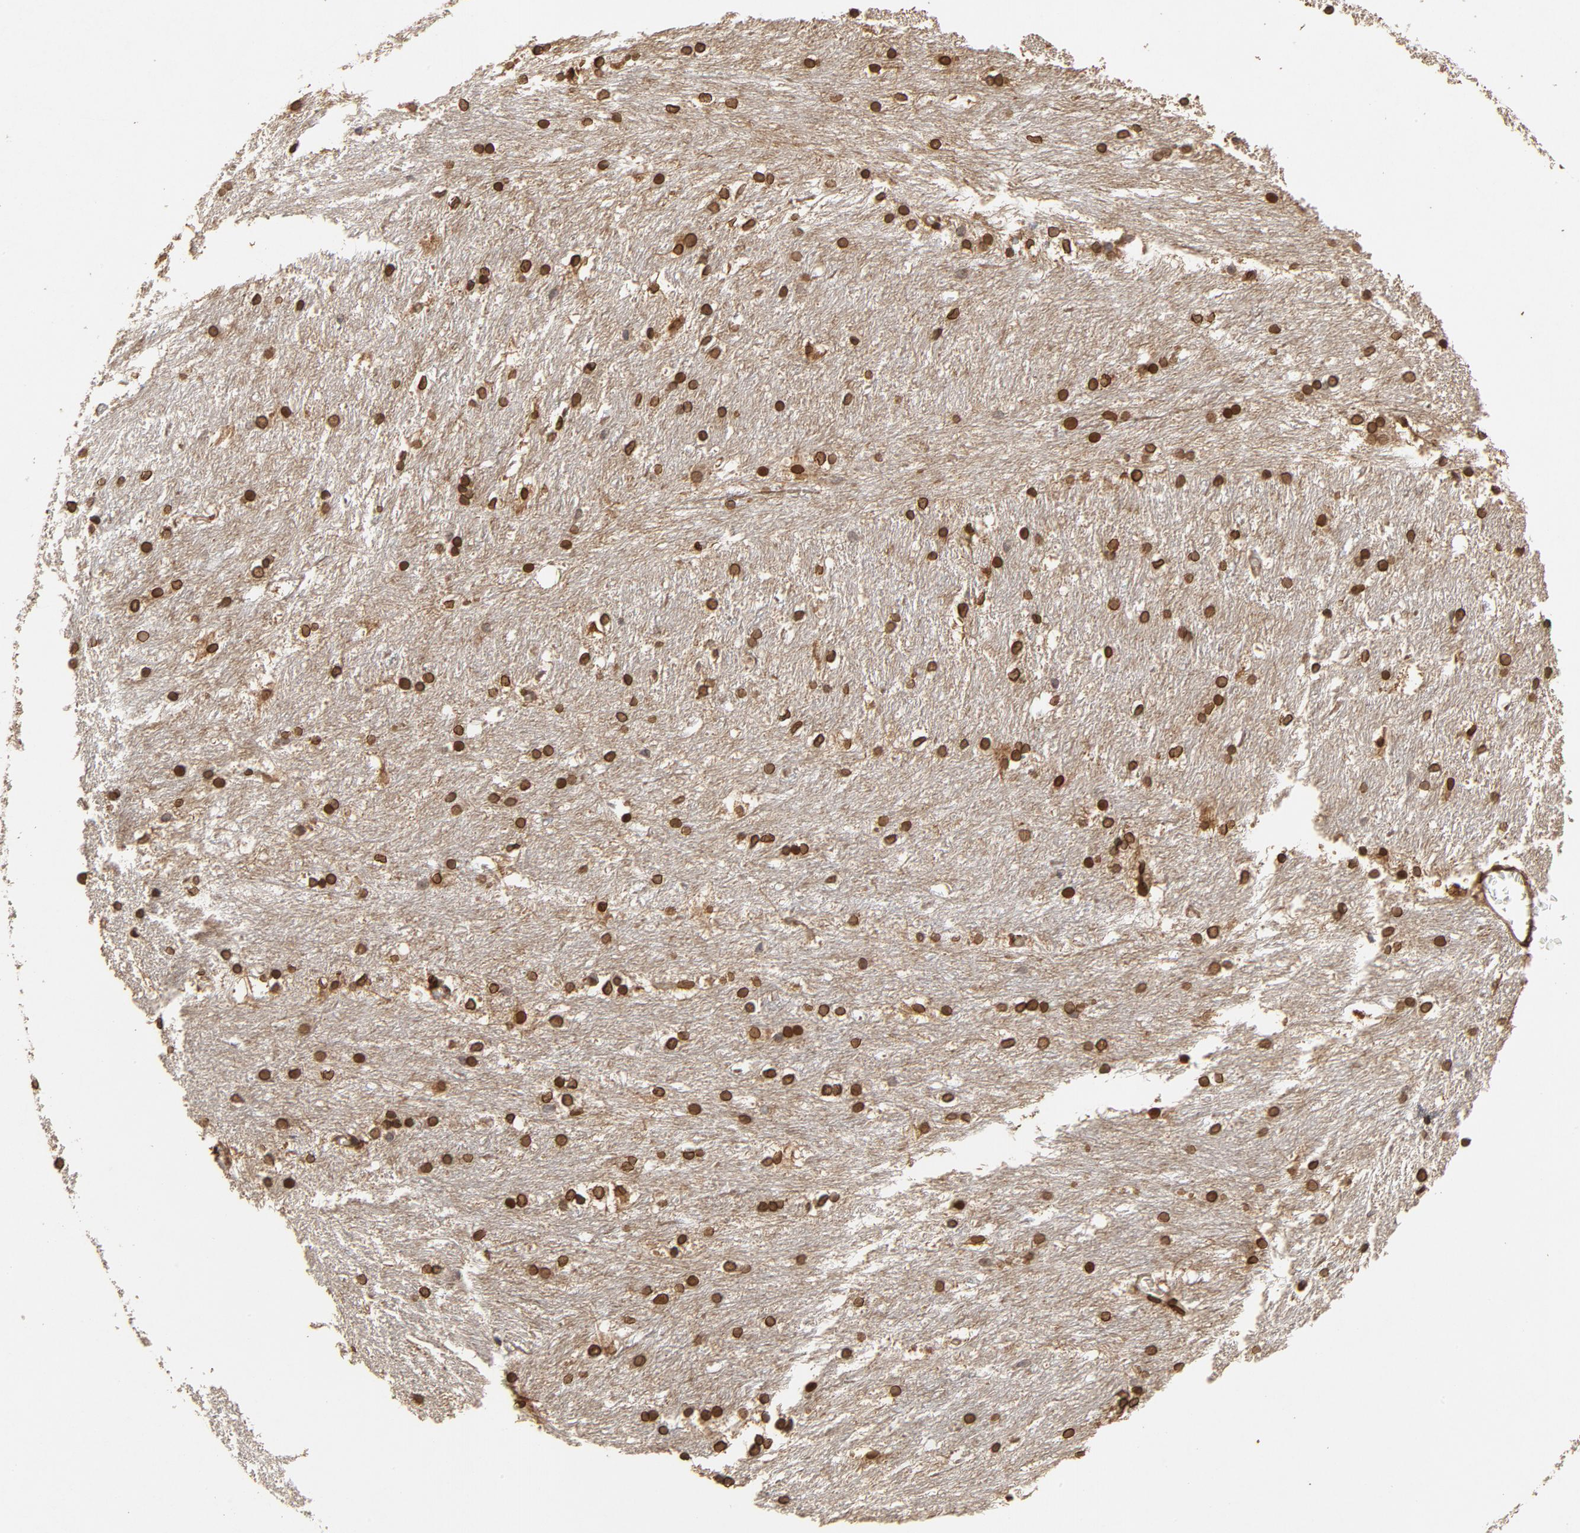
{"staining": {"intensity": "strong", "quantity": ">75%", "location": "cytoplasmic/membranous,nuclear"}, "tissue": "caudate", "cell_type": "Glial cells", "image_type": "normal", "snomed": [{"axis": "morphology", "description": "Normal tissue, NOS"}, {"axis": "topography", "description": "Lateral ventricle wall"}], "caption": "Protein staining of normal caudate demonstrates strong cytoplasmic/membranous,nuclear expression in about >75% of glial cells. (IHC, brightfield microscopy, high magnification).", "gene": "LMNA", "patient": {"sex": "female", "age": 19}}